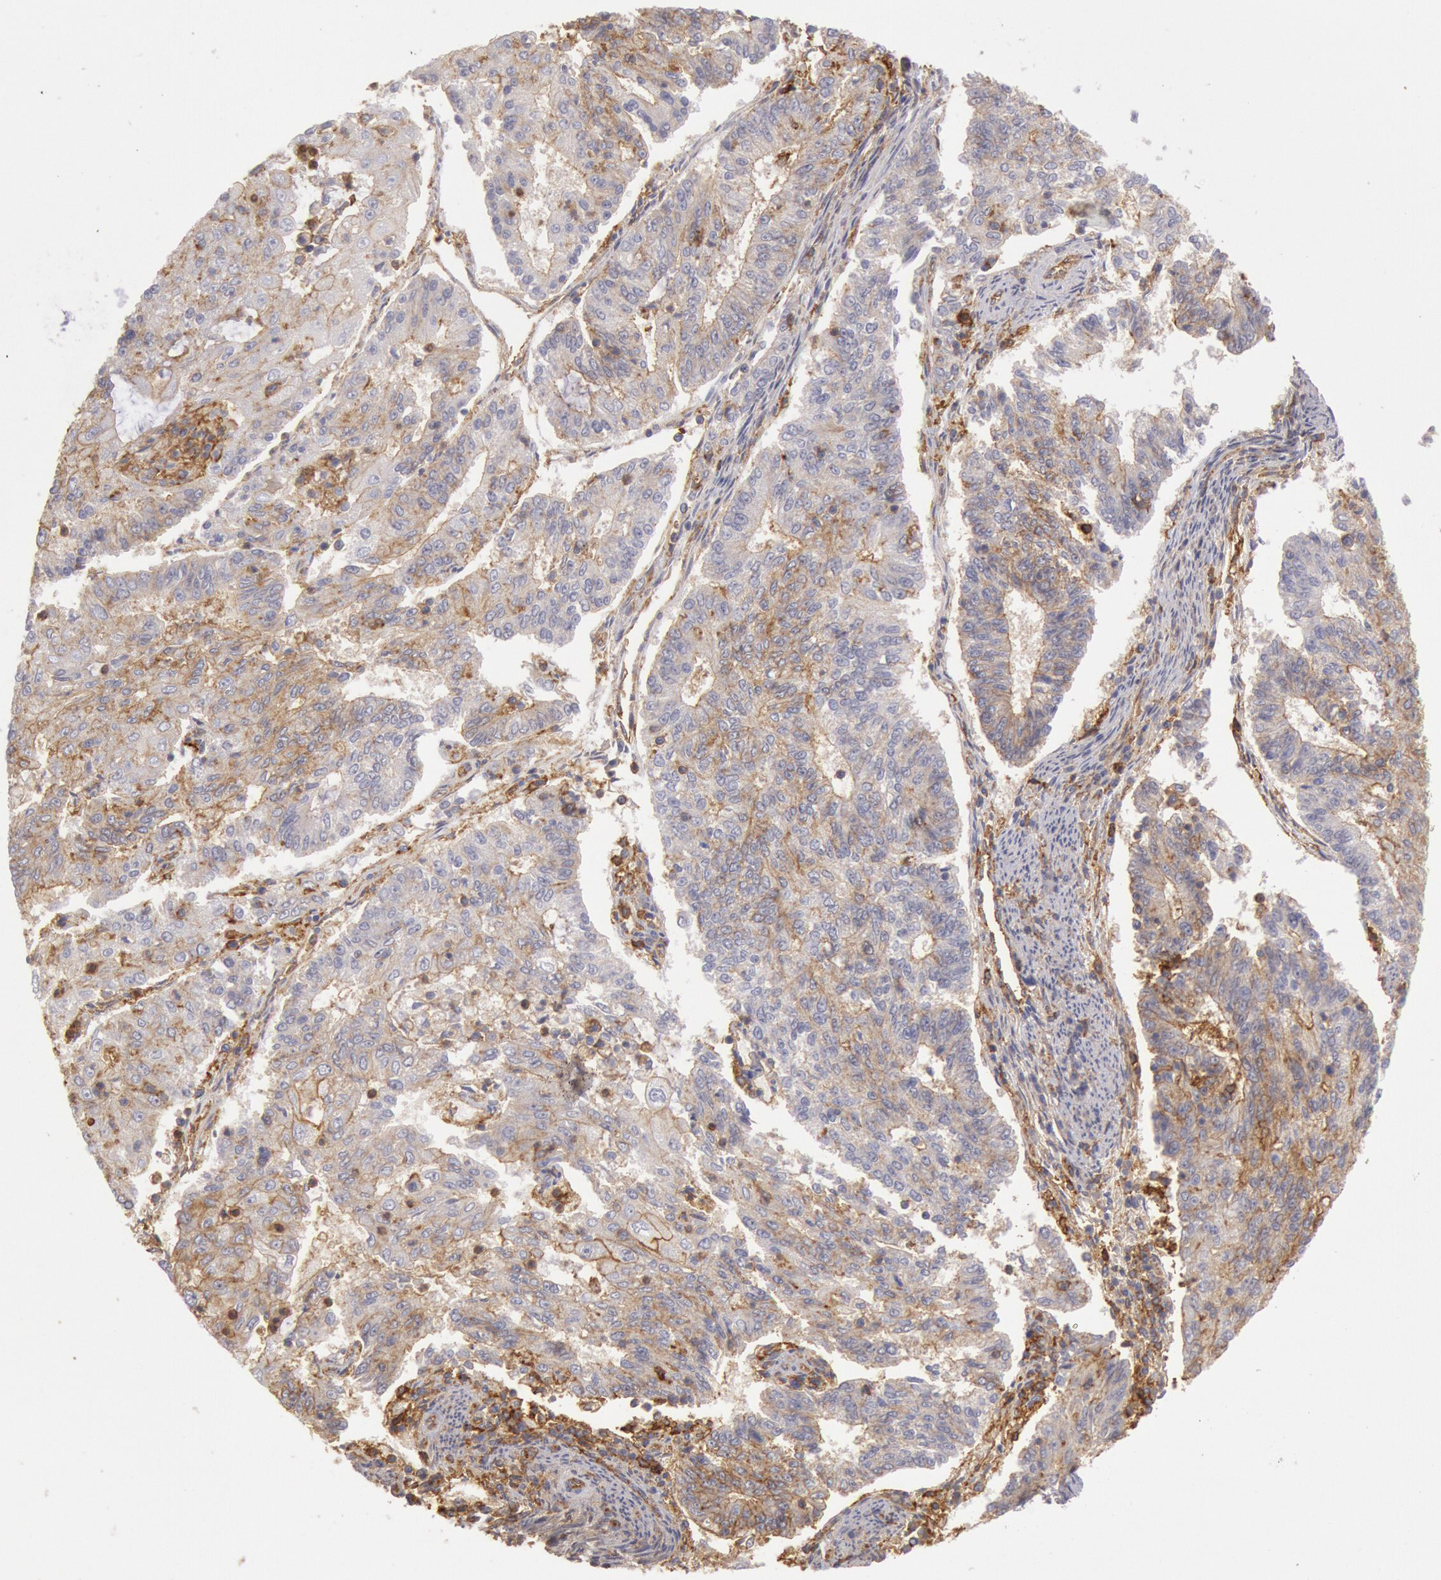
{"staining": {"intensity": "moderate", "quantity": ">75%", "location": "cytoplasmic/membranous"}, "tissue": "endometrial cancer", "cell_type": "Tumor cells", "image_type": "cancer", "snomed": [{"axis": "morphology", "description": "Adenocarcinoma, NOS"}, {"axis": "topography", "description": "Endometrium"}], "caption": "Approximately >75% of tumor cells in human adenocarcinoma (endometrial) reveal moderate cytoplasmic/membranous protein expression as visualized by brown immunohistochemical staining.", "gene": "SNAP23", "patient": {"sex": "female", "age": 56}}